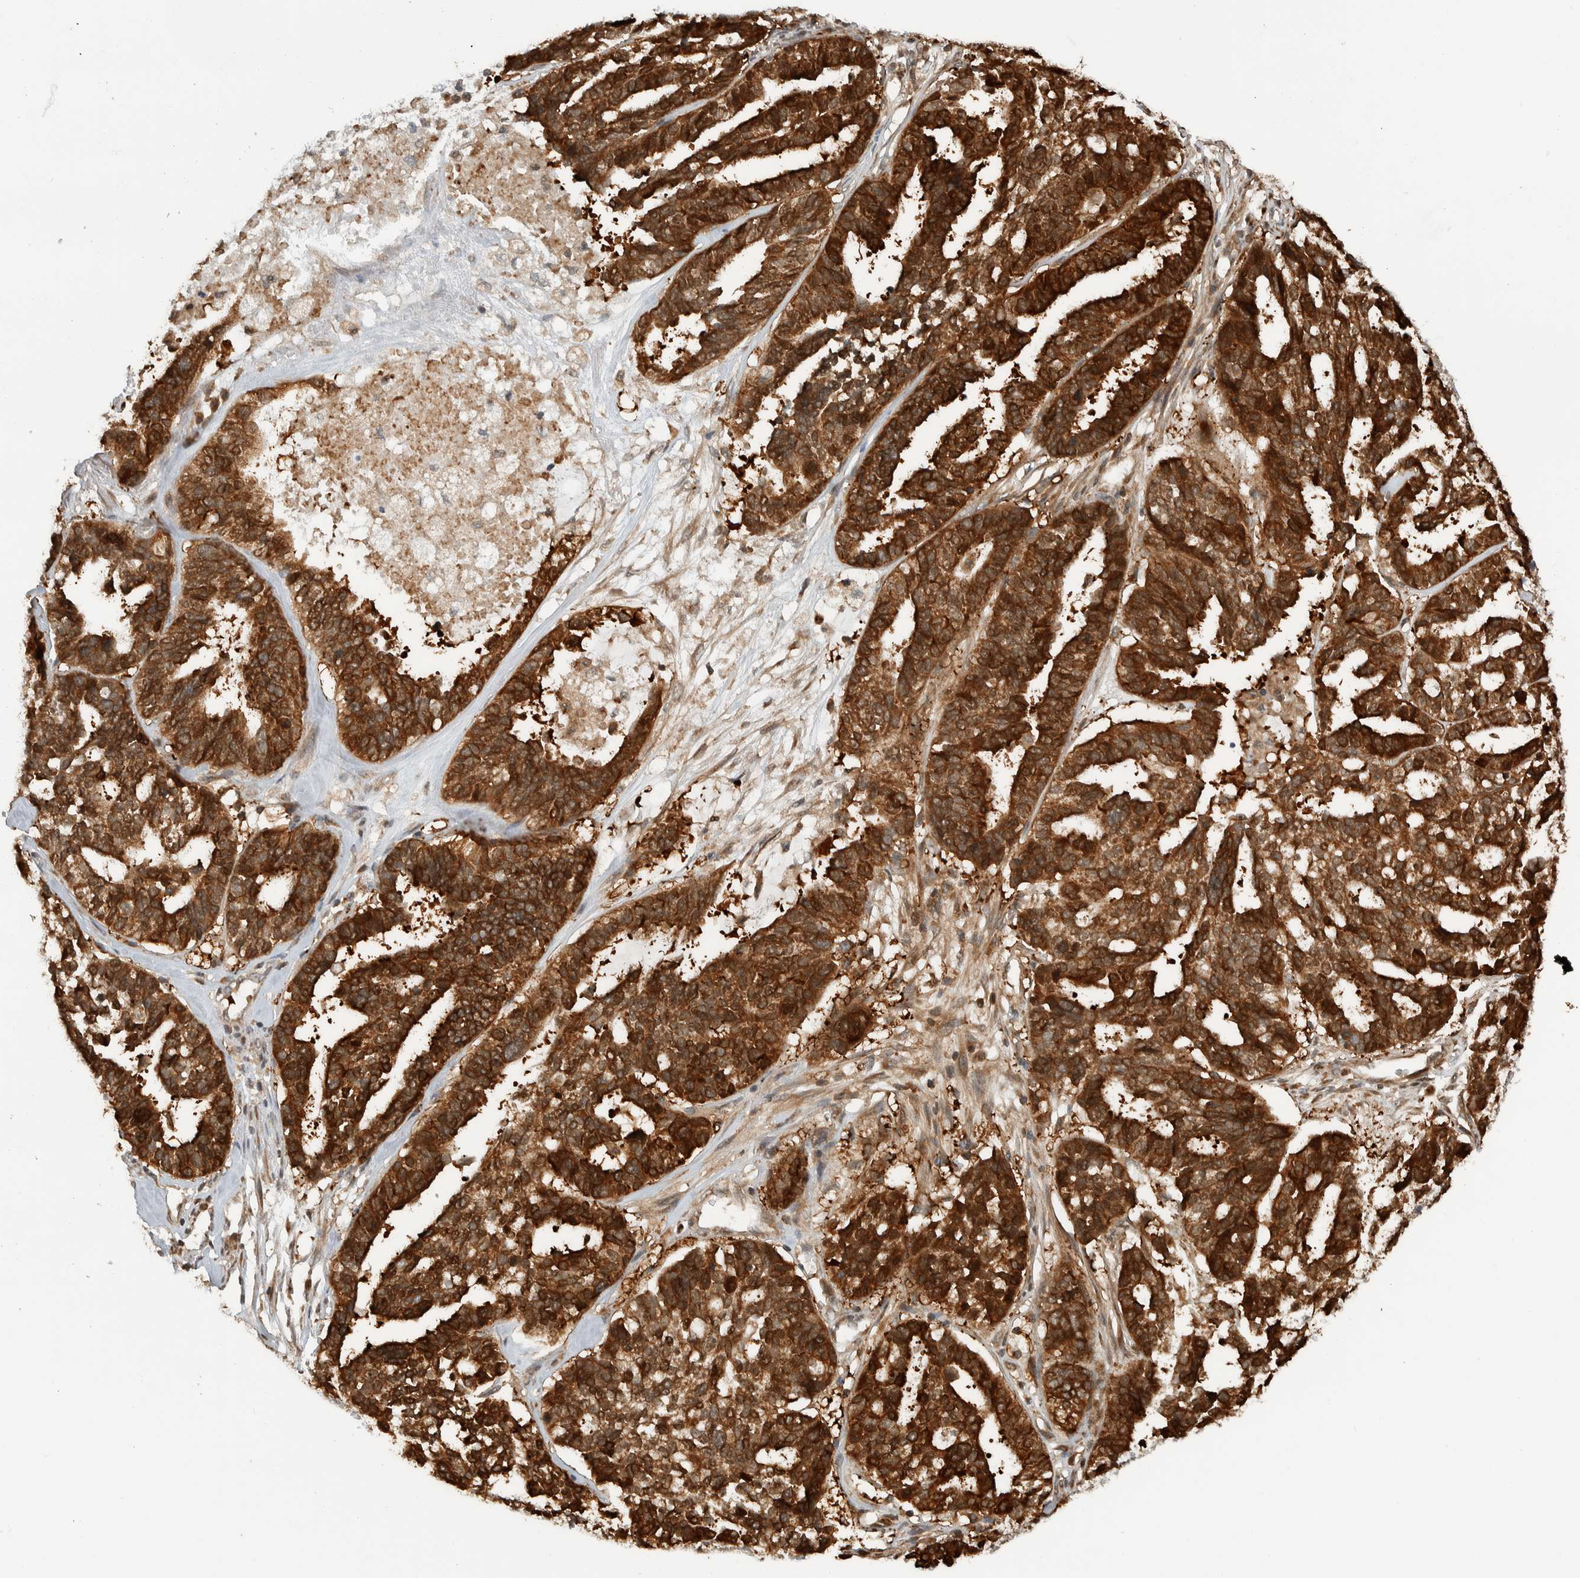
{"staining": {"intensity": "strong", "quantity": ">75%", "location": "cytoplasmic/membranous"}, "tissue": "ovarian cancer", "cell_type": "Tumor cells", "image_type": "cancer", "snomed": [{"axis": "morphology", "description": "Cystadenocarcinoma, serous, NOS"}, {"axis": "topography", "description": "Ovary"}], "caption": "Serous cystadenocarcinoma (ovarian) stained with DAB immunohistochemistry exhibits high levels of strong cytoplasmic/membranous expression in approximately >75% of tumor cells. The protein of interest is shown in brown color, while the nuclei are stained blue.", "gene": "CNTROB", "patient": {"sex": "female", "age": 59}}